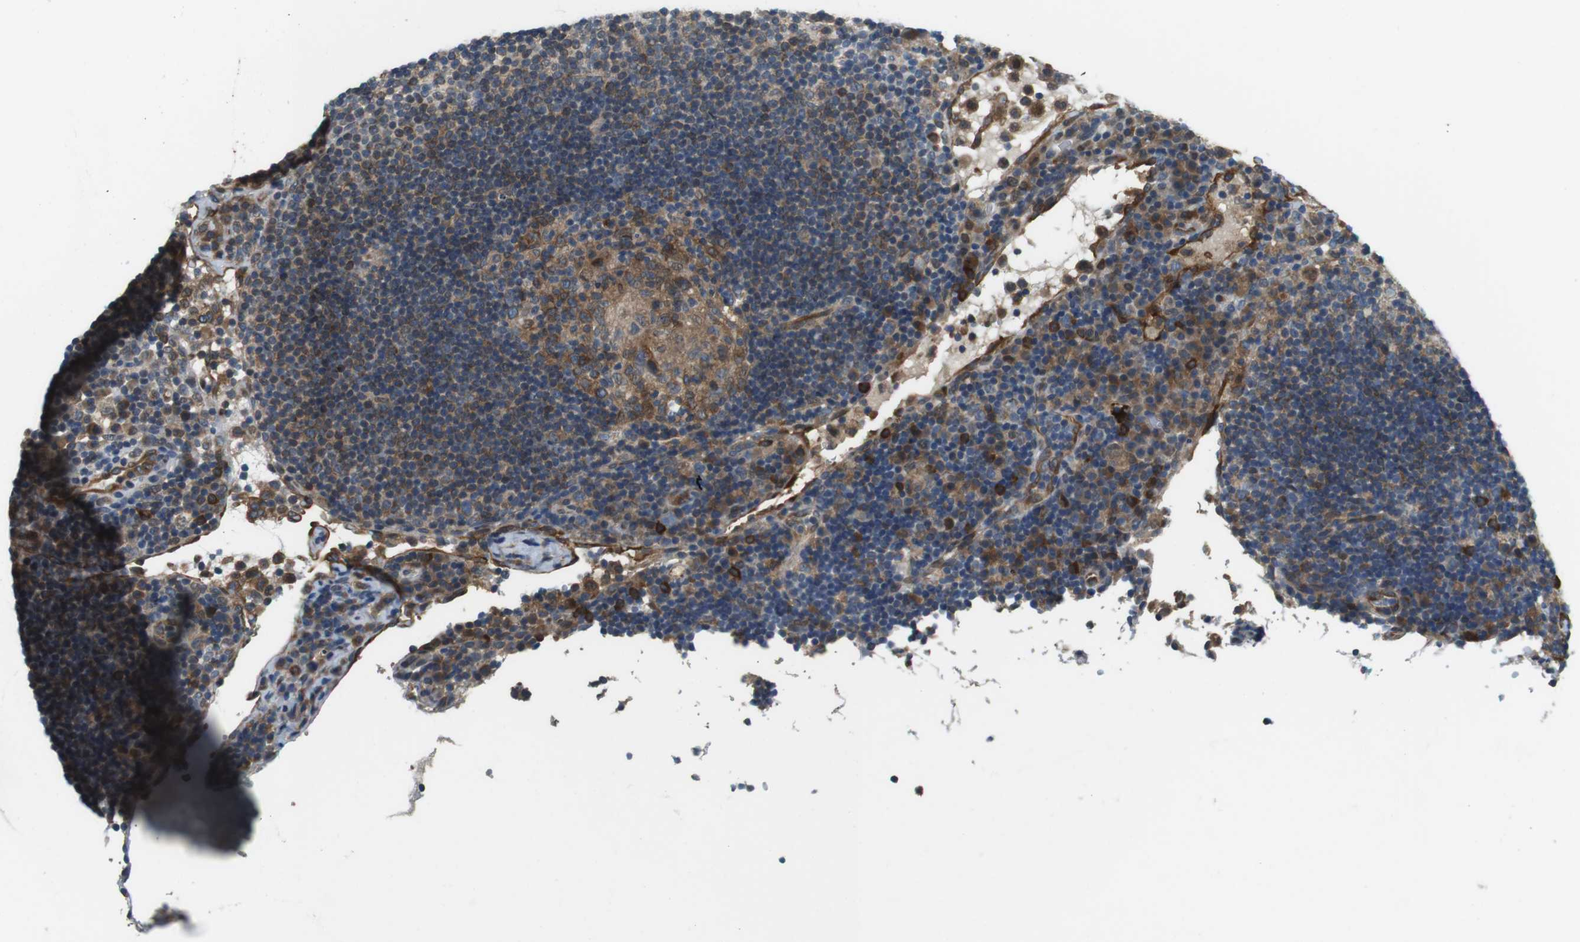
{"staining": {"intensity": "moderate", "quantity": "25%-75%", "location": "cytoplasmic/membranous"}, "tissue": "lymph node", "cell_type": "Germinal center cells", "image_type": "normal", "snomed": [{"axis": "morphology", "description": "Normal tissue, NOS"}, {"axis": "topography", "description": "Lymph node"}], "caption": "About 25%-75% of germinal center cells in benign lymph node exhibit moderate cytoplasmic/membranous protein staining as visualized by brown immunohistochemical staining.", "gene": "PALD1", "patient": {"sex": "female", "age": 53}}